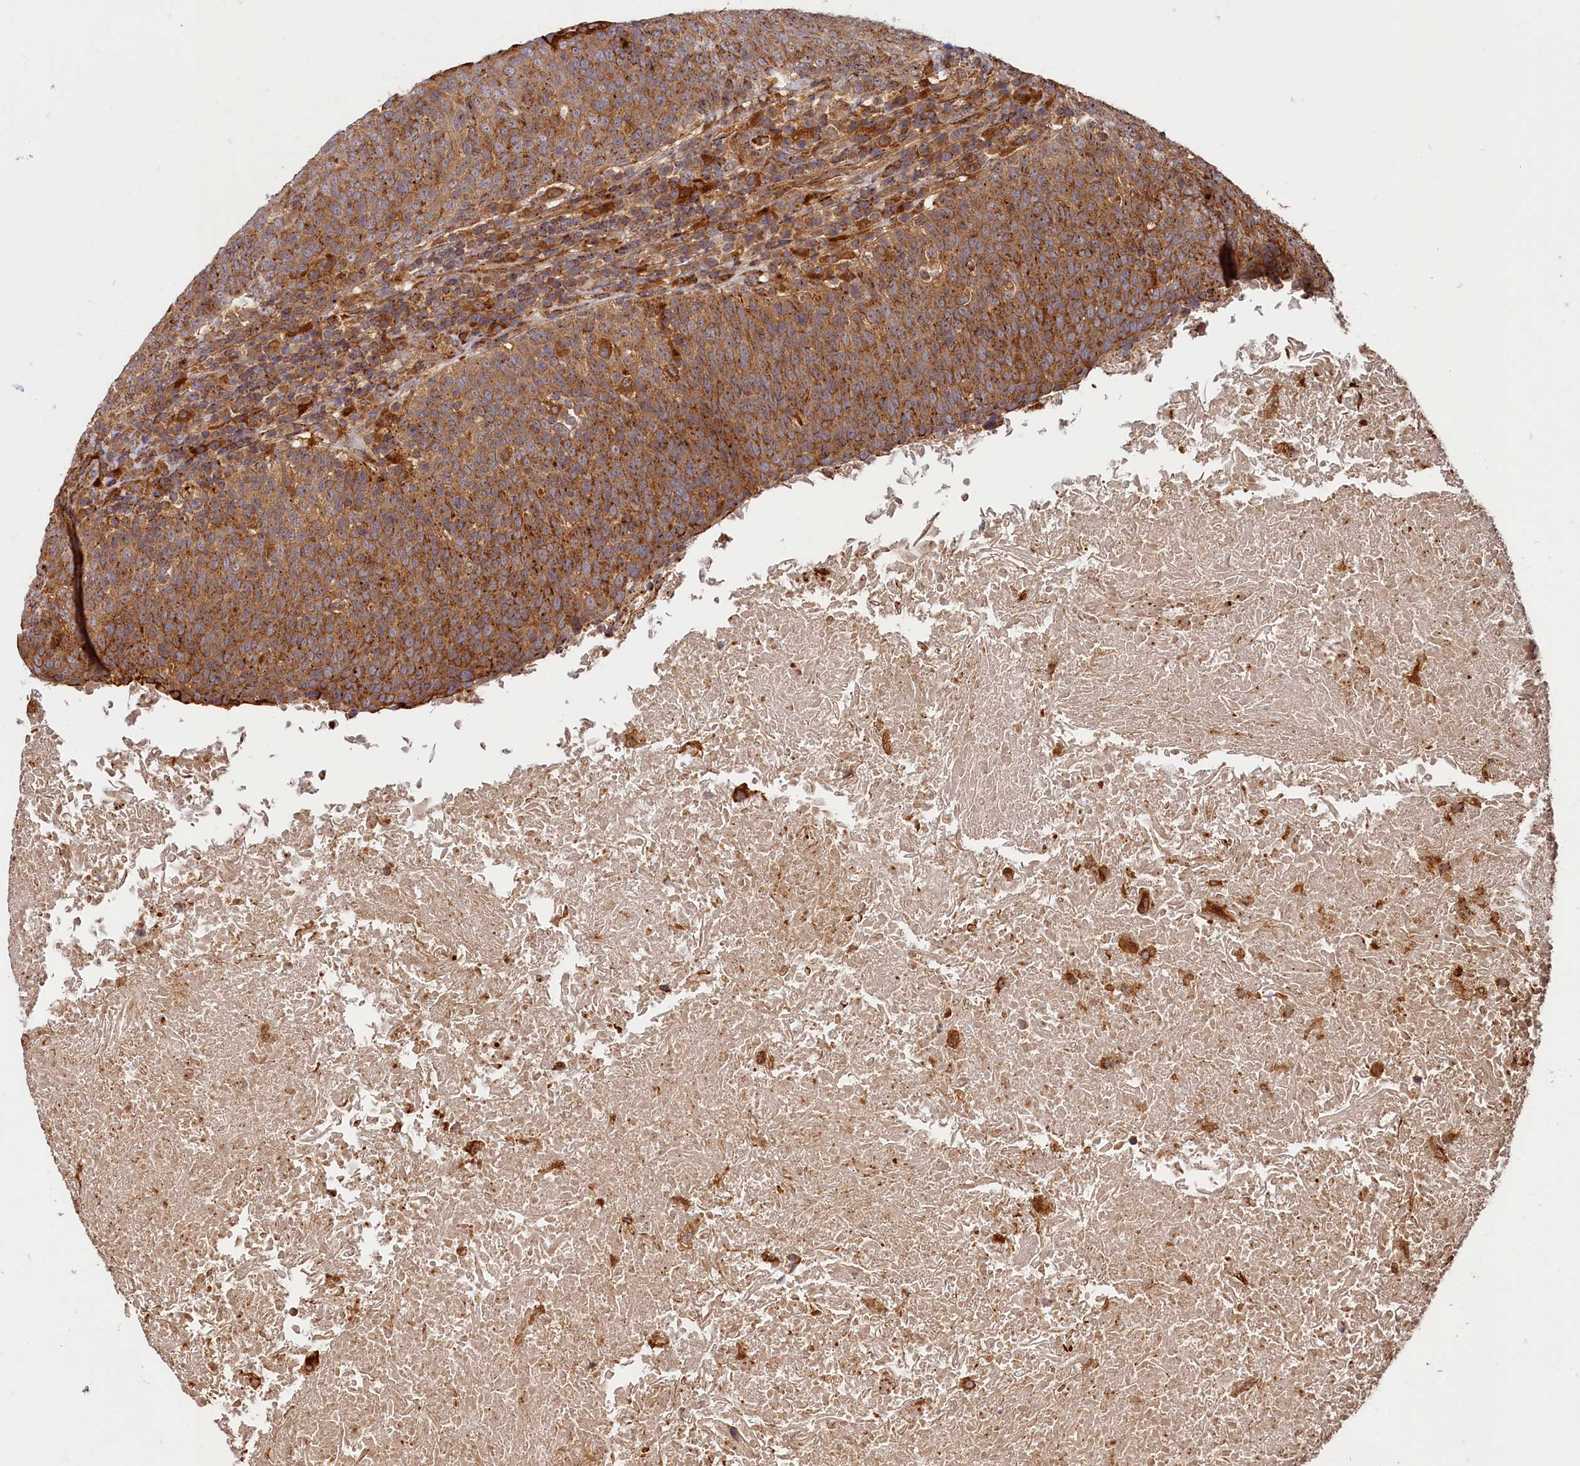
{"staining": {"intensity": "moderate", "quantity": ">75%", "location": "cytoplasmic/membranous"}, "tissue": "head and neck cancer", "cell_type": "Tumor cells", "image_type": "cancer", "snomed": [{"axis": "morphology", "description": "Squamous cell carcinoma, NOS"}, {"axis": "morphology", "description": "Squamous cell carcinoma, metastatic, NOS"}, {"axis": "topography", "description": "Lymph node"}, {"axis": "topography", "description": "Head-Neck"}], "caption": "A histopathology image showing moderate cytoplasmic/membranous staining in approximately >75% of tumor cells in head and neck cancer, as visualized by brown immunohistochemical staining.", "gene": "WDR73", "patient": {"sex": "male", "age": 62}}